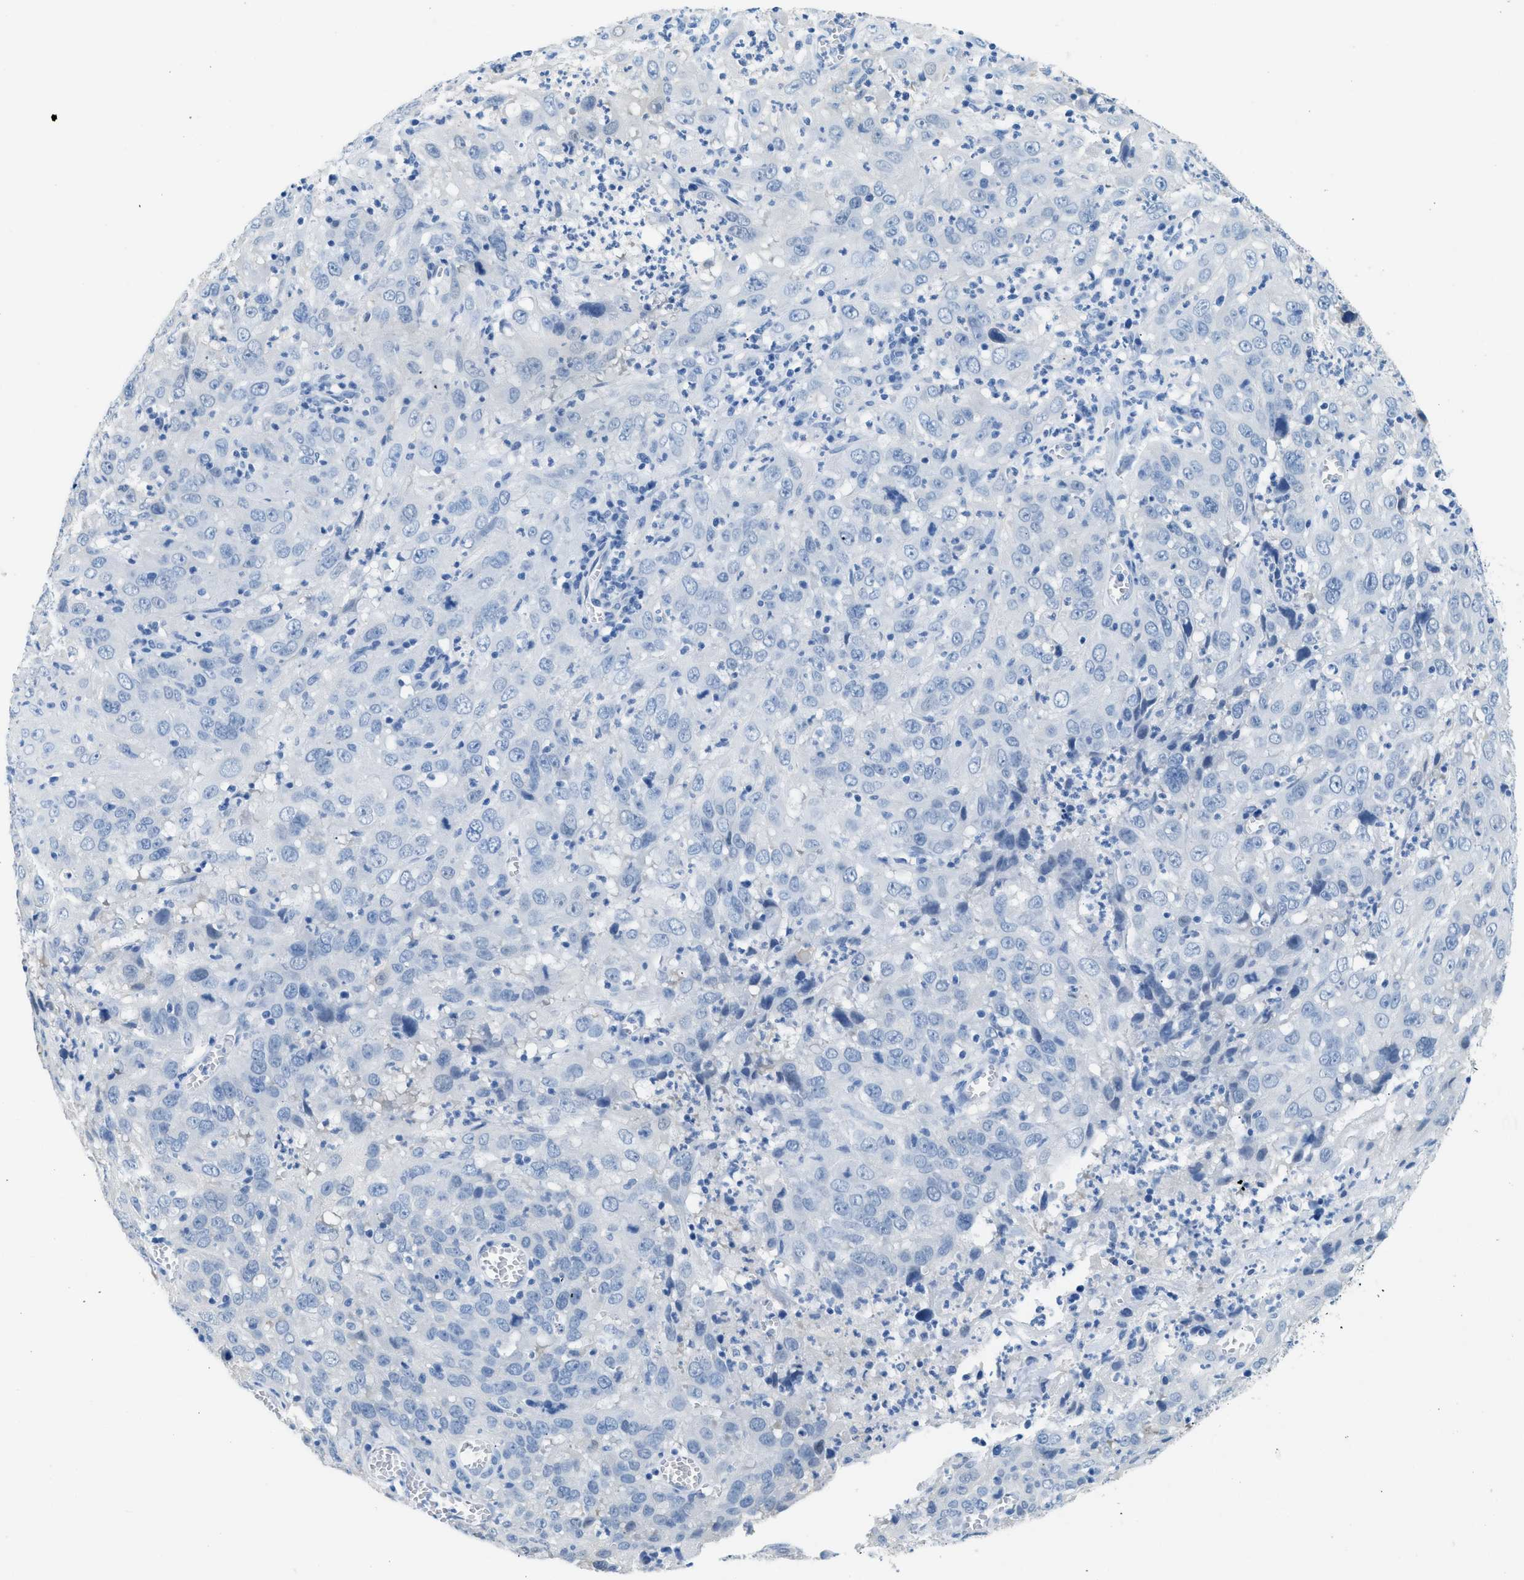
{"staining": {"intensity": "negative", "quantity": "none", "location": "none"}, "tissue": "cervical cancer", "cell_type": "Tumor cells", "image_type": "cancer", "snomed": [{"axis": "morphology", "description": "Squamous cell carcinoma, NOS"}, {"axis": "topography", "description": "Cervix"}], "caption": "Immunohistochemistry histopathology image of neoplastic tissue: cervical cancer (squamous cell carcinoma) stained with DAB shows no significant protein staining in tumor cells.", "gene": "SPAM1", "patient": {"sex": "female", "age": 32}}